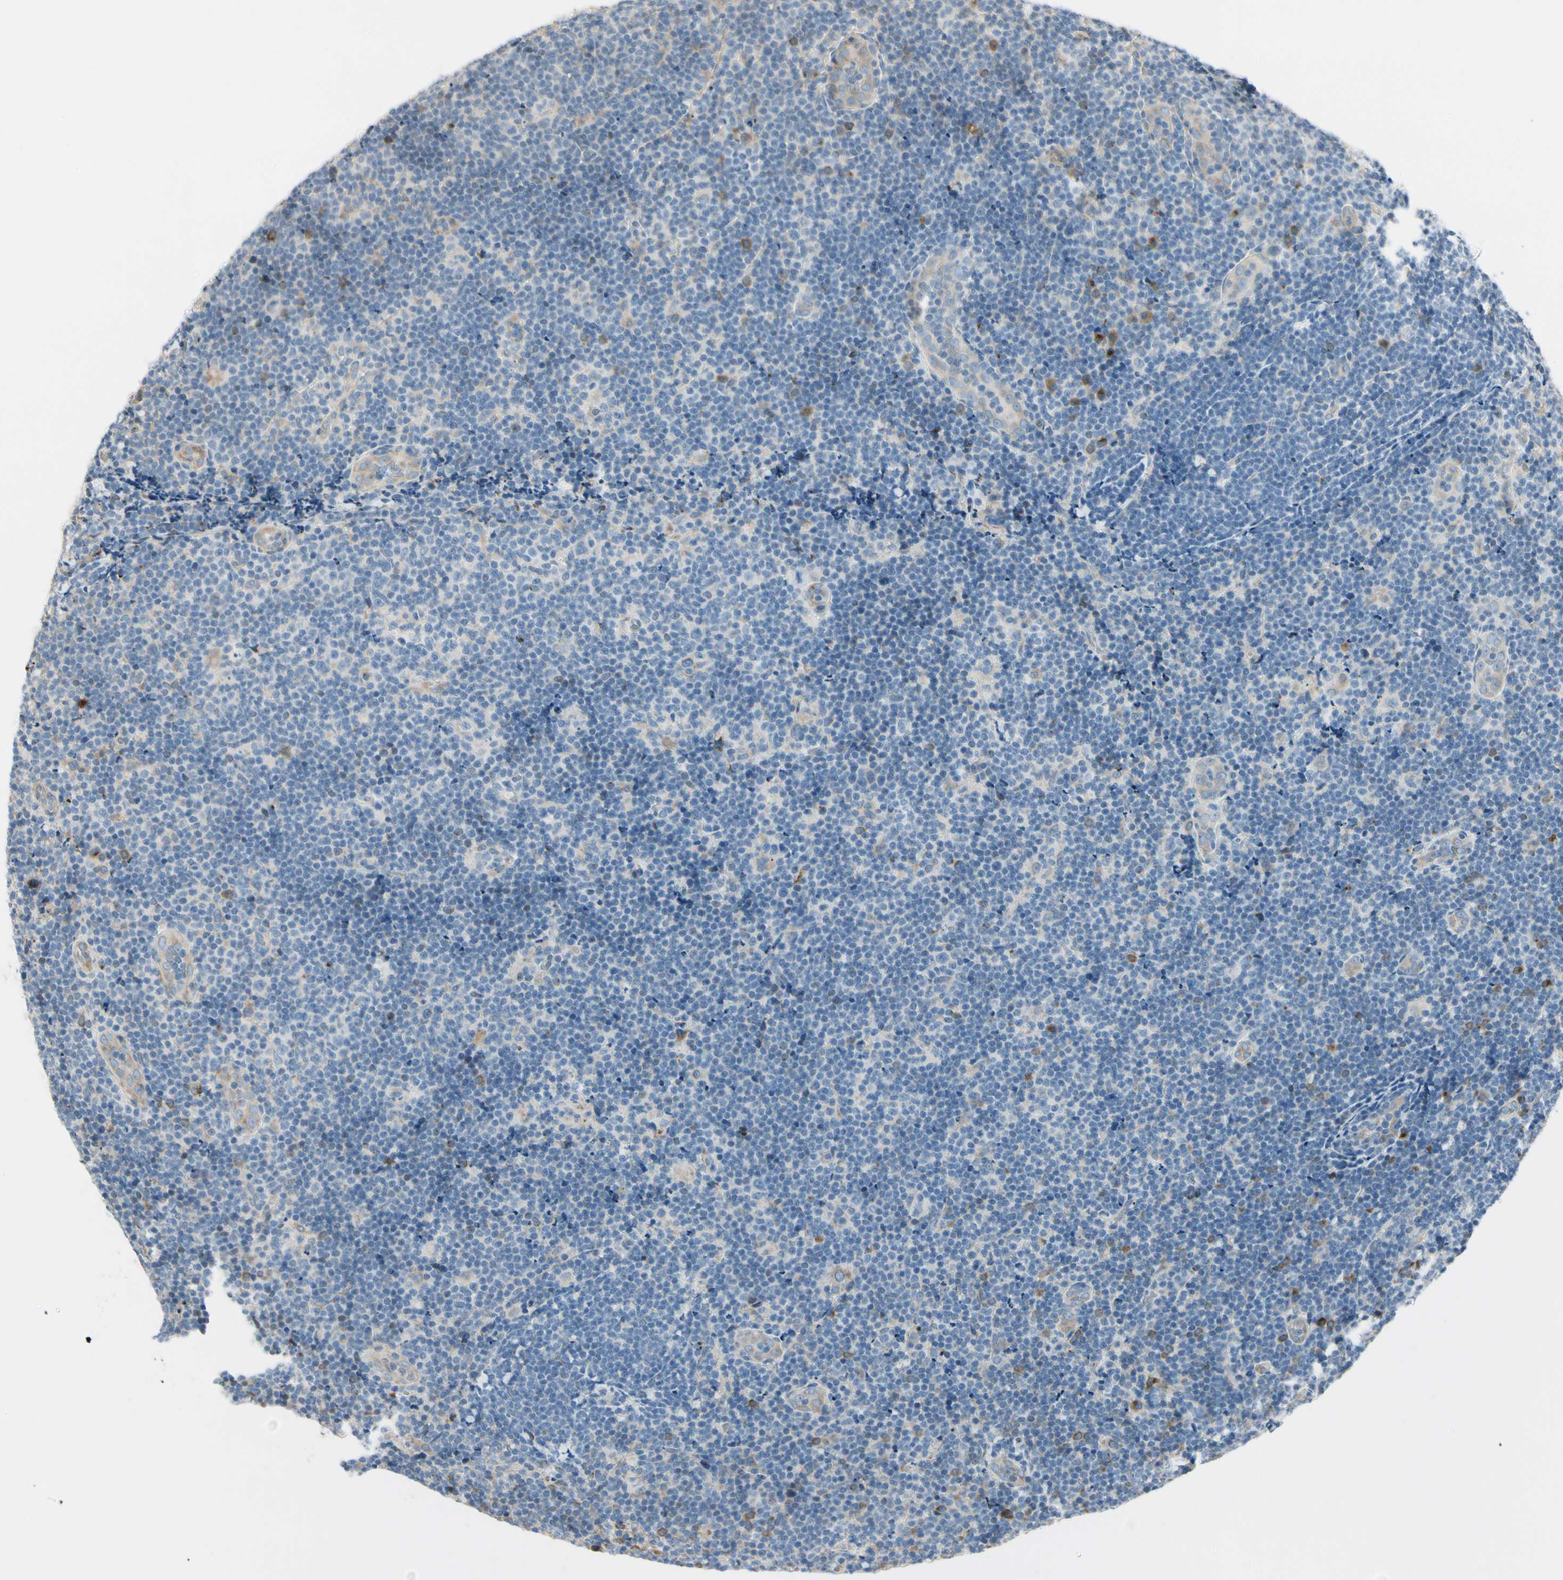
{"staining": {"intensity": "negative", "quantity": "none", "location": "none"}, "tissue": "lymphoma", "cell_type": "Tumor cells", "image_type": "cancer", "snomed": [{"axis": "morphology", "description": "Malignant lymphoma, non-Hodgkin's type, Low grade"}, {"axis": "topography", "description": "Lymph node"}], "caption": "Tumor cells show no significant expression in lymphoma.", "gene": "NUCB2", "patient": {"sex": "male", "age": 83}}